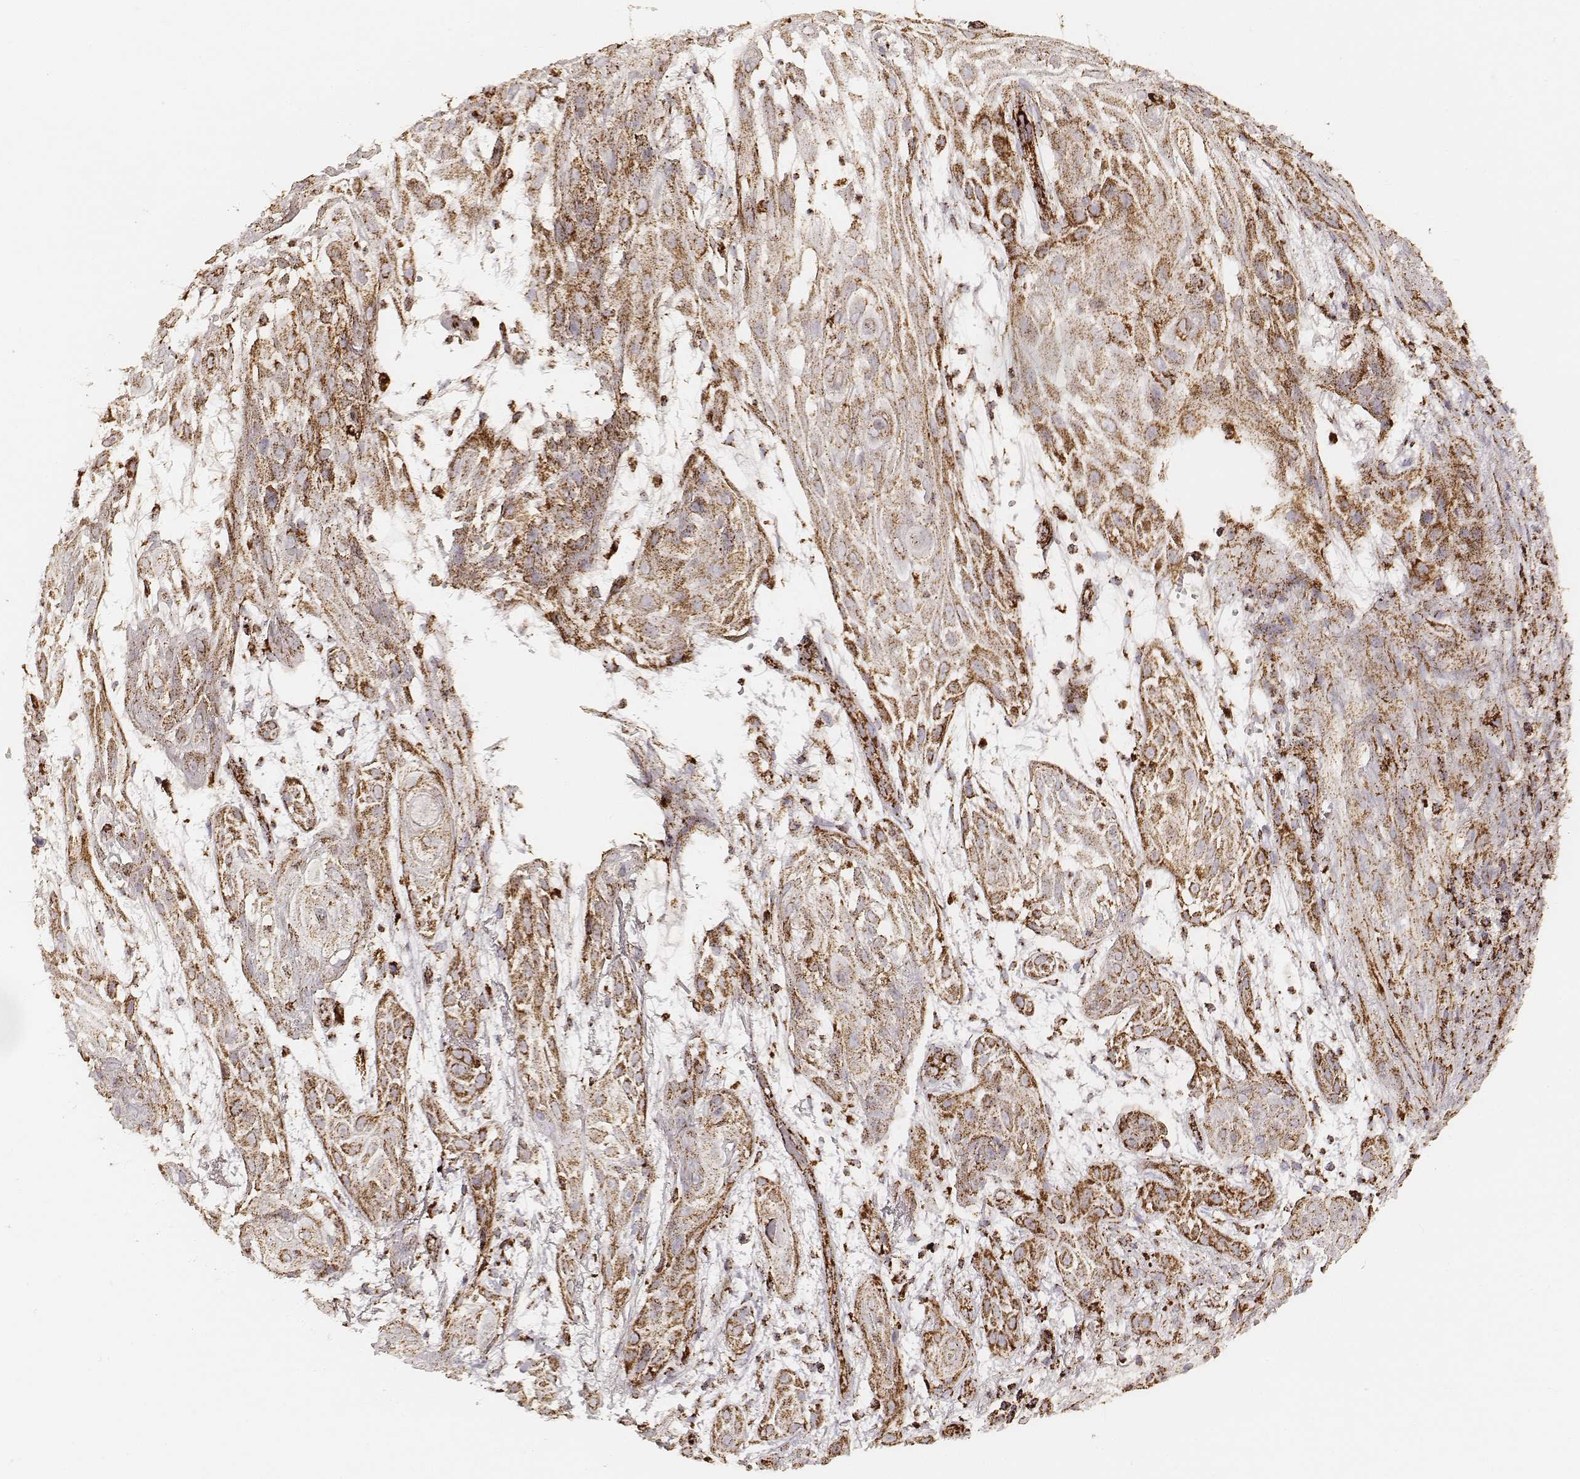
{"staining": {"intensity": "strong", "quantity": ">75%", "location": "cytoplasmic/membranous"}, "tissue": "skin cancer", "cell_type": "Tumor cells", "image_type": "cancer", "snomed": [{"axis": "morphology", "description": "Squamous cell carcinoma, NOS"}, {"axis": "topography", "description": "Skin"}], "caption": "IHC image of neoplastic tissue: skin cancer (squamous cell carcinoma) stained using IHC demonstrates high levels of strong protein expression localized specifically in the cytoplasmic/membranous of tumor cells, appearing as a cytoplasmic/membranous brown color.", "gene": "CS", "patient": {"sex": "male", "age": 62}}